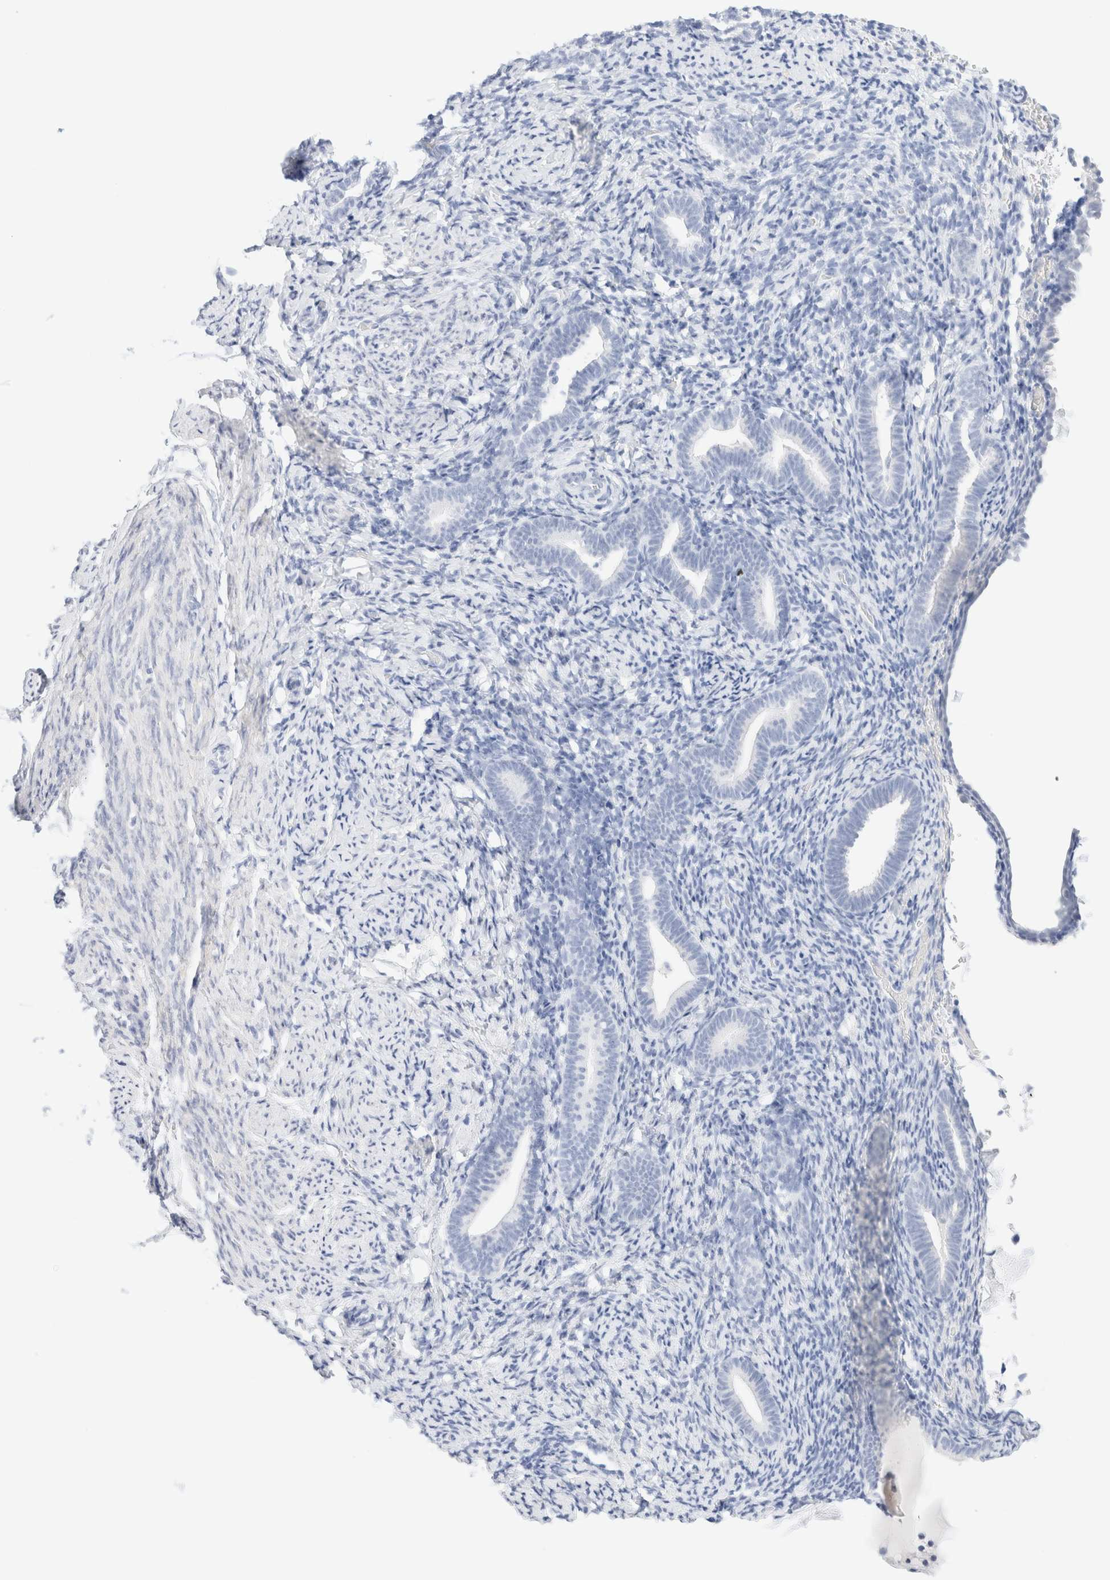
{"staining": {"intensity": "negative", "quantity": "none", "location": "none"}, "tissue": "endometrium", "cell_type": "Cells in endometrial stroma", "image_type": "normal", "snomed": [{"axis": "morphology", "description": "Normal tissue, NOS"}, {"axis": "topography", "description": "Endometrium"}], "caption": "Protein analysis of normal endometrium shows no significant staining in cells in endometrial stroma. (DAB IHC visualized using brightfield microscopy, high magnification).", "gene": "DPYS", "patient": {"sex": "female", "age": 51}}